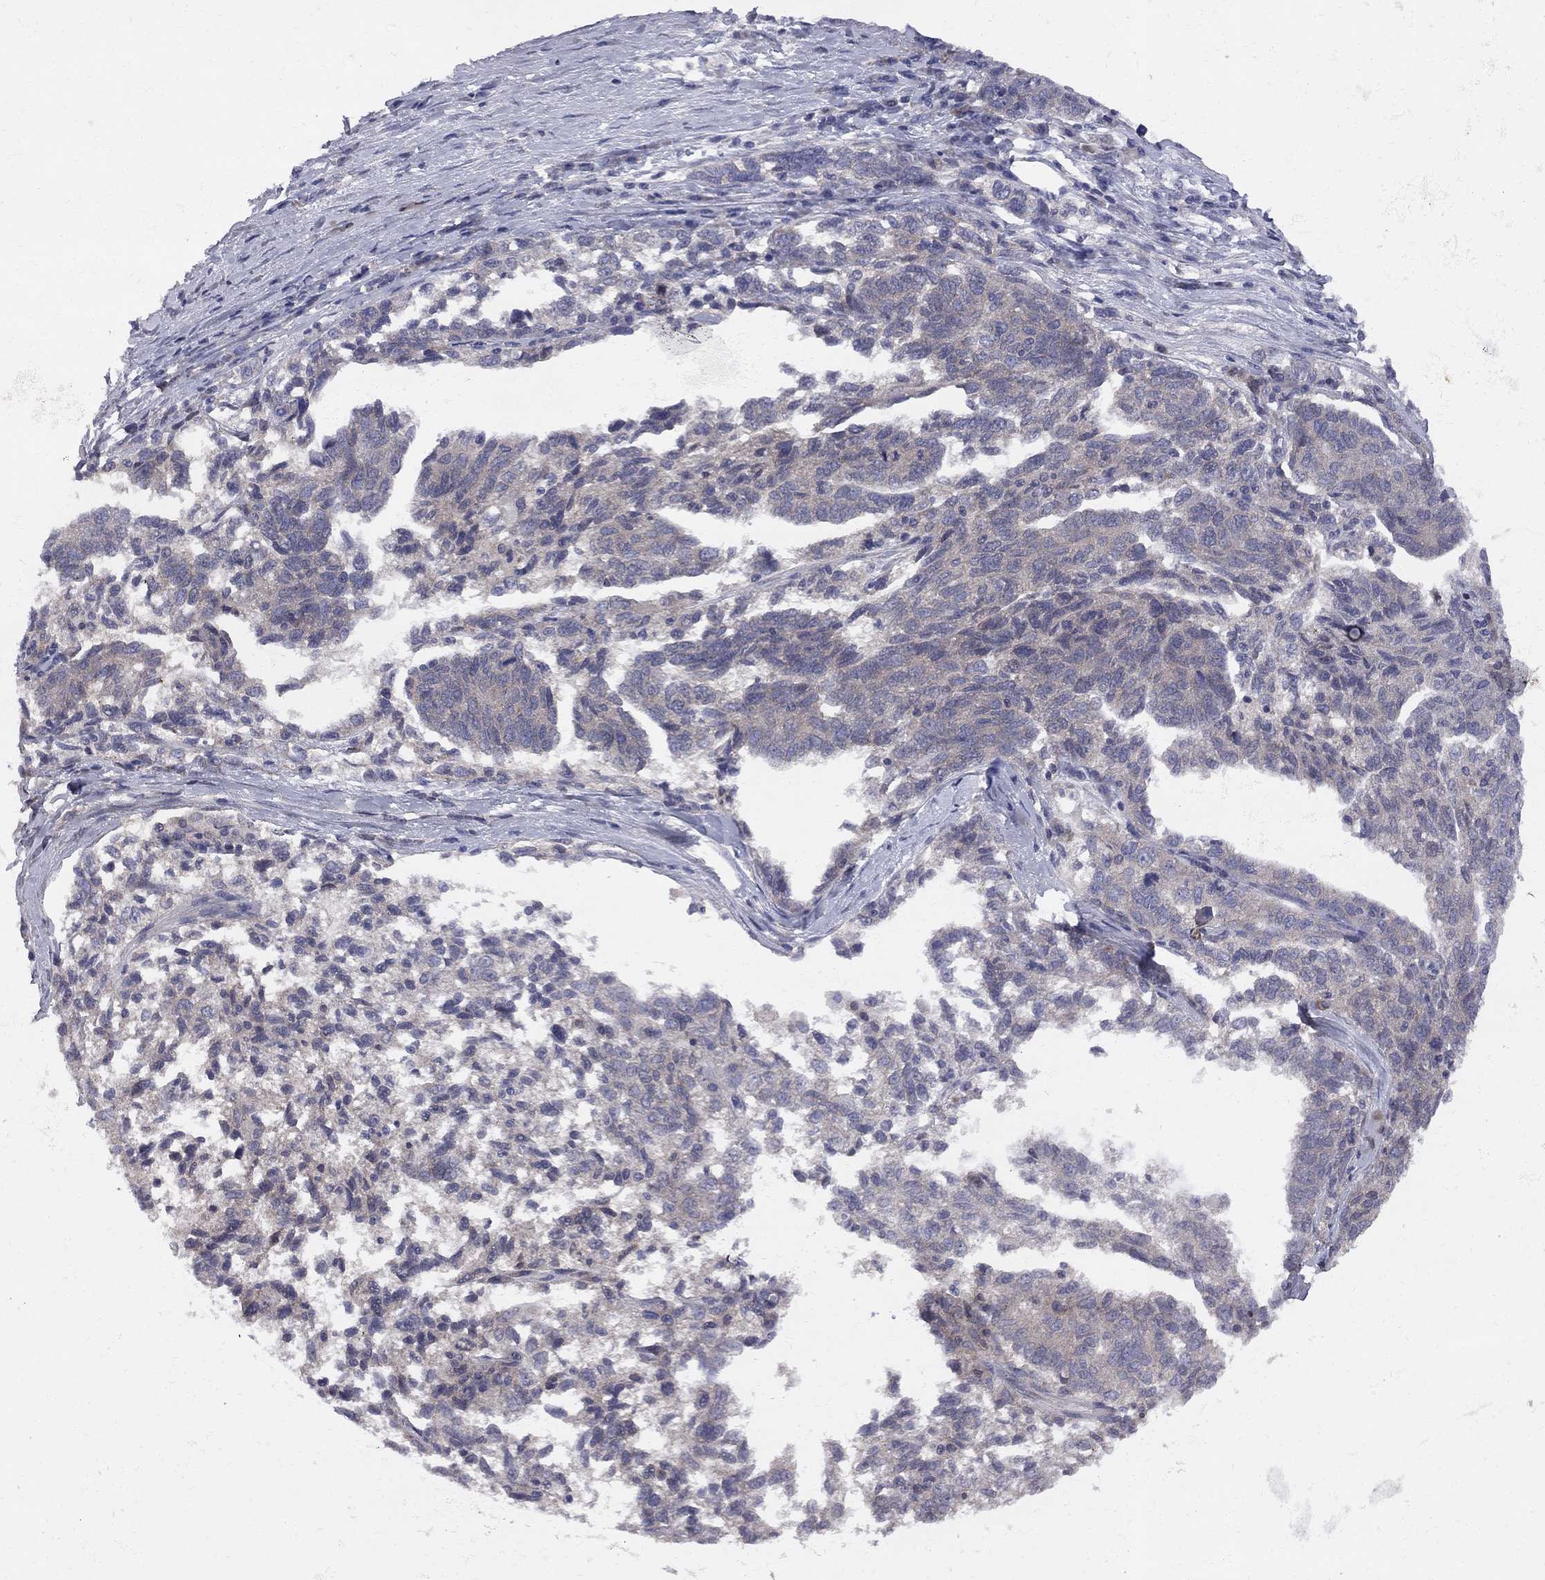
{"staining": {"intensity": "weak", "quantity": ">75%", "location": "cytoplasmic/membranous"}, "tissue": "ovarian cancer", "cell_type": "Tumor cells", "image_type": "cancer", "snomed": [{"axis": "morphology", "description": "Cystadenocarcinoma, serous, NOS"}, {"axis": "topography", "description": "Ovary"}], "caption": "High-power microscopy captured an immunohistochemistry (IHC) micrograph of ovarian serous cystadenocarcinoma, revealing weak cytoplasmic/membranous staining in about >75% of tumor cells. The staining was performed using DAB (3,3'-diaminobenzidine), with brown indicating positive protein expression. Nuclei are stained blue with hematoxylin.", "gene": "CNOT11", "patient": {"sex": "female", "age": 71}}